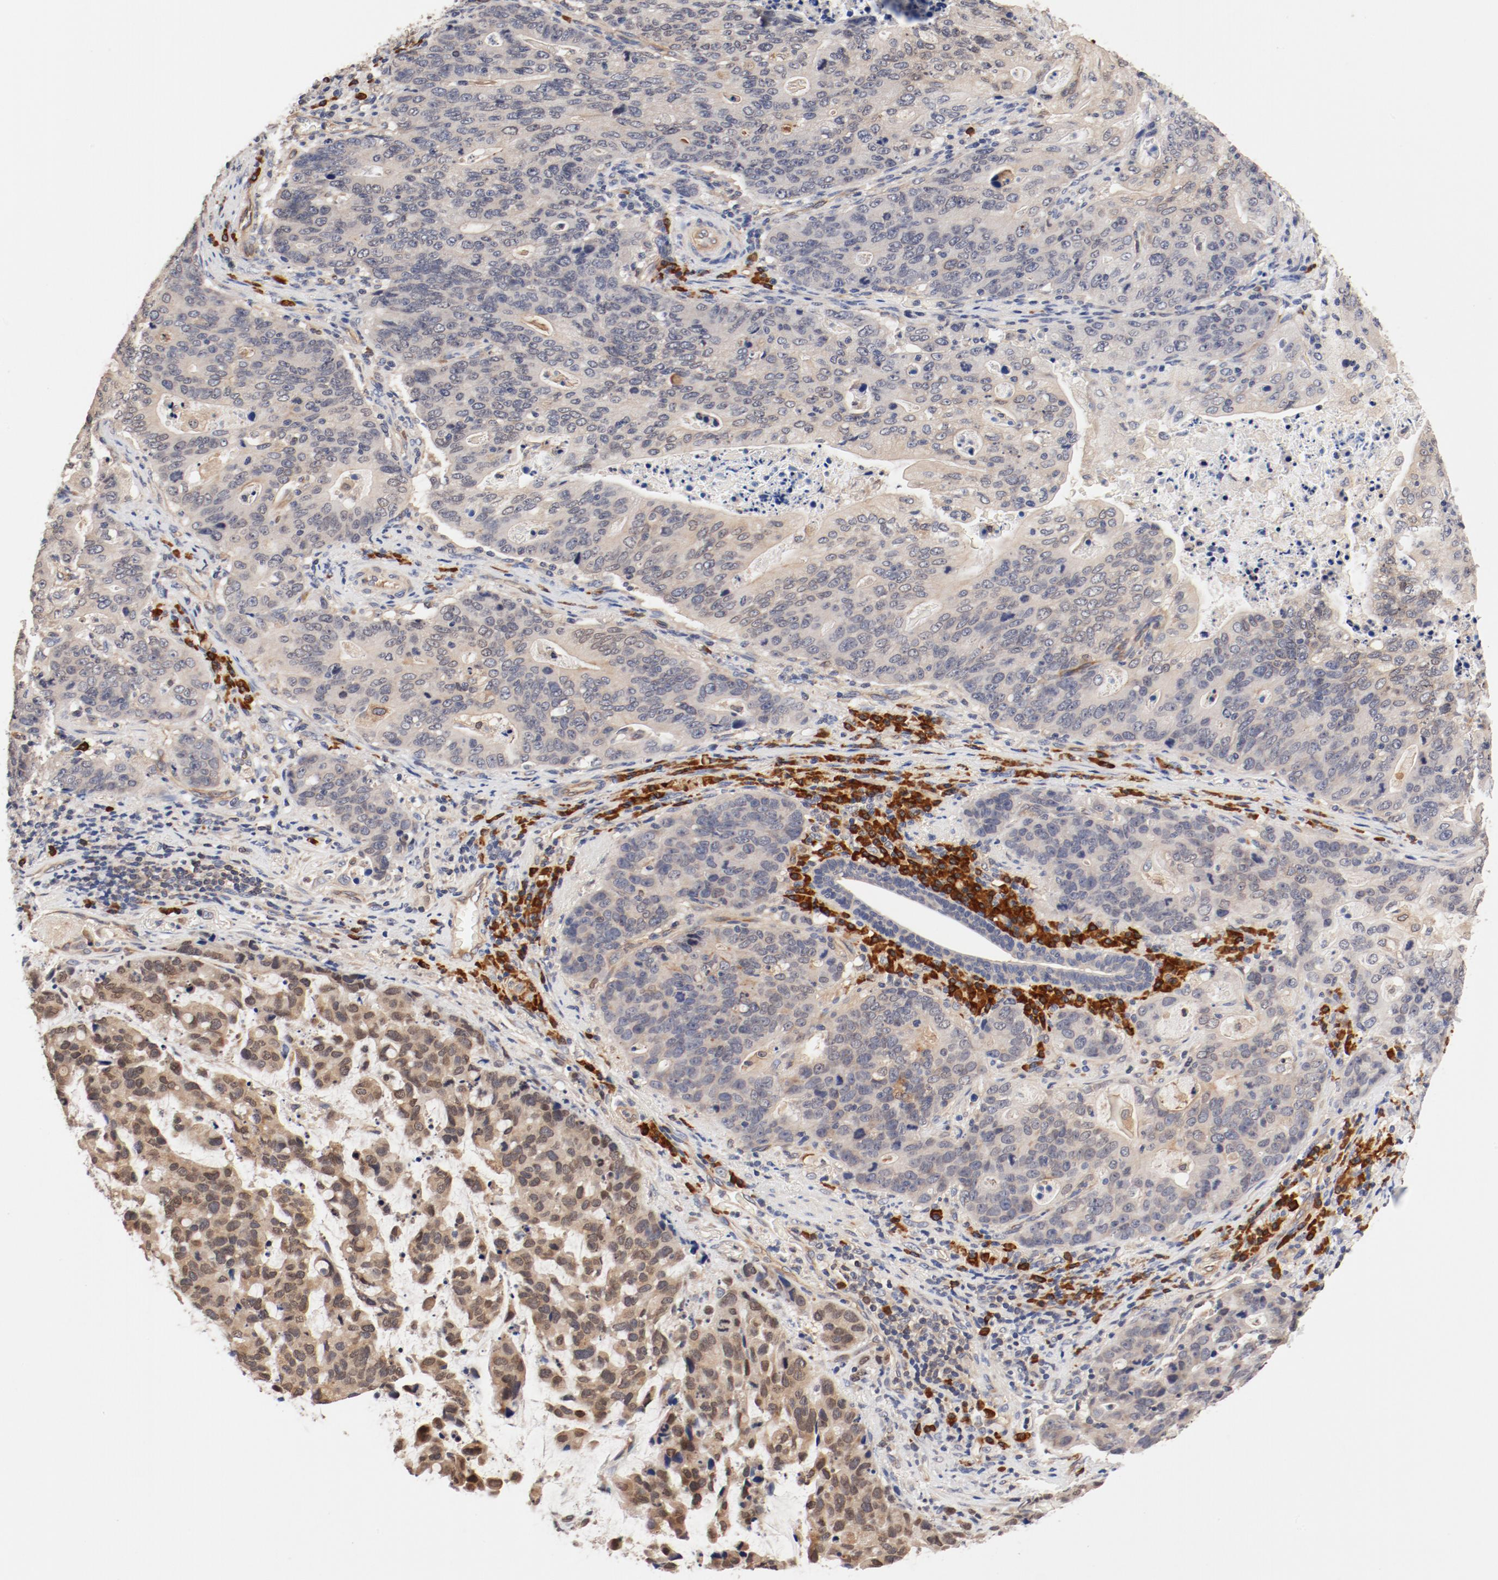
{"staining": {"intensity": "weak", "quantity": ">75%", "location": "cytoplasmic/membranous"}, "tissue": "stomach cancer", "cell_type": "Tumor cells", "image_type": "cancer", "snomed": [{"axis": "morphology", "description": "Adenocarcinoma, NOS"}, {"axis": "topography", "description": "Esophagus"}, {"axis": "topography", "description": "Stomach"}], "caption": "Human adenocarcinoma (stomach) stained for a protein (brown) displays weak cytoplasmic/membranous positive staining in approximately >75% of tumor cells.", "gene": "UBE2J1", "patient": {"sex": "male", "age": 74}}